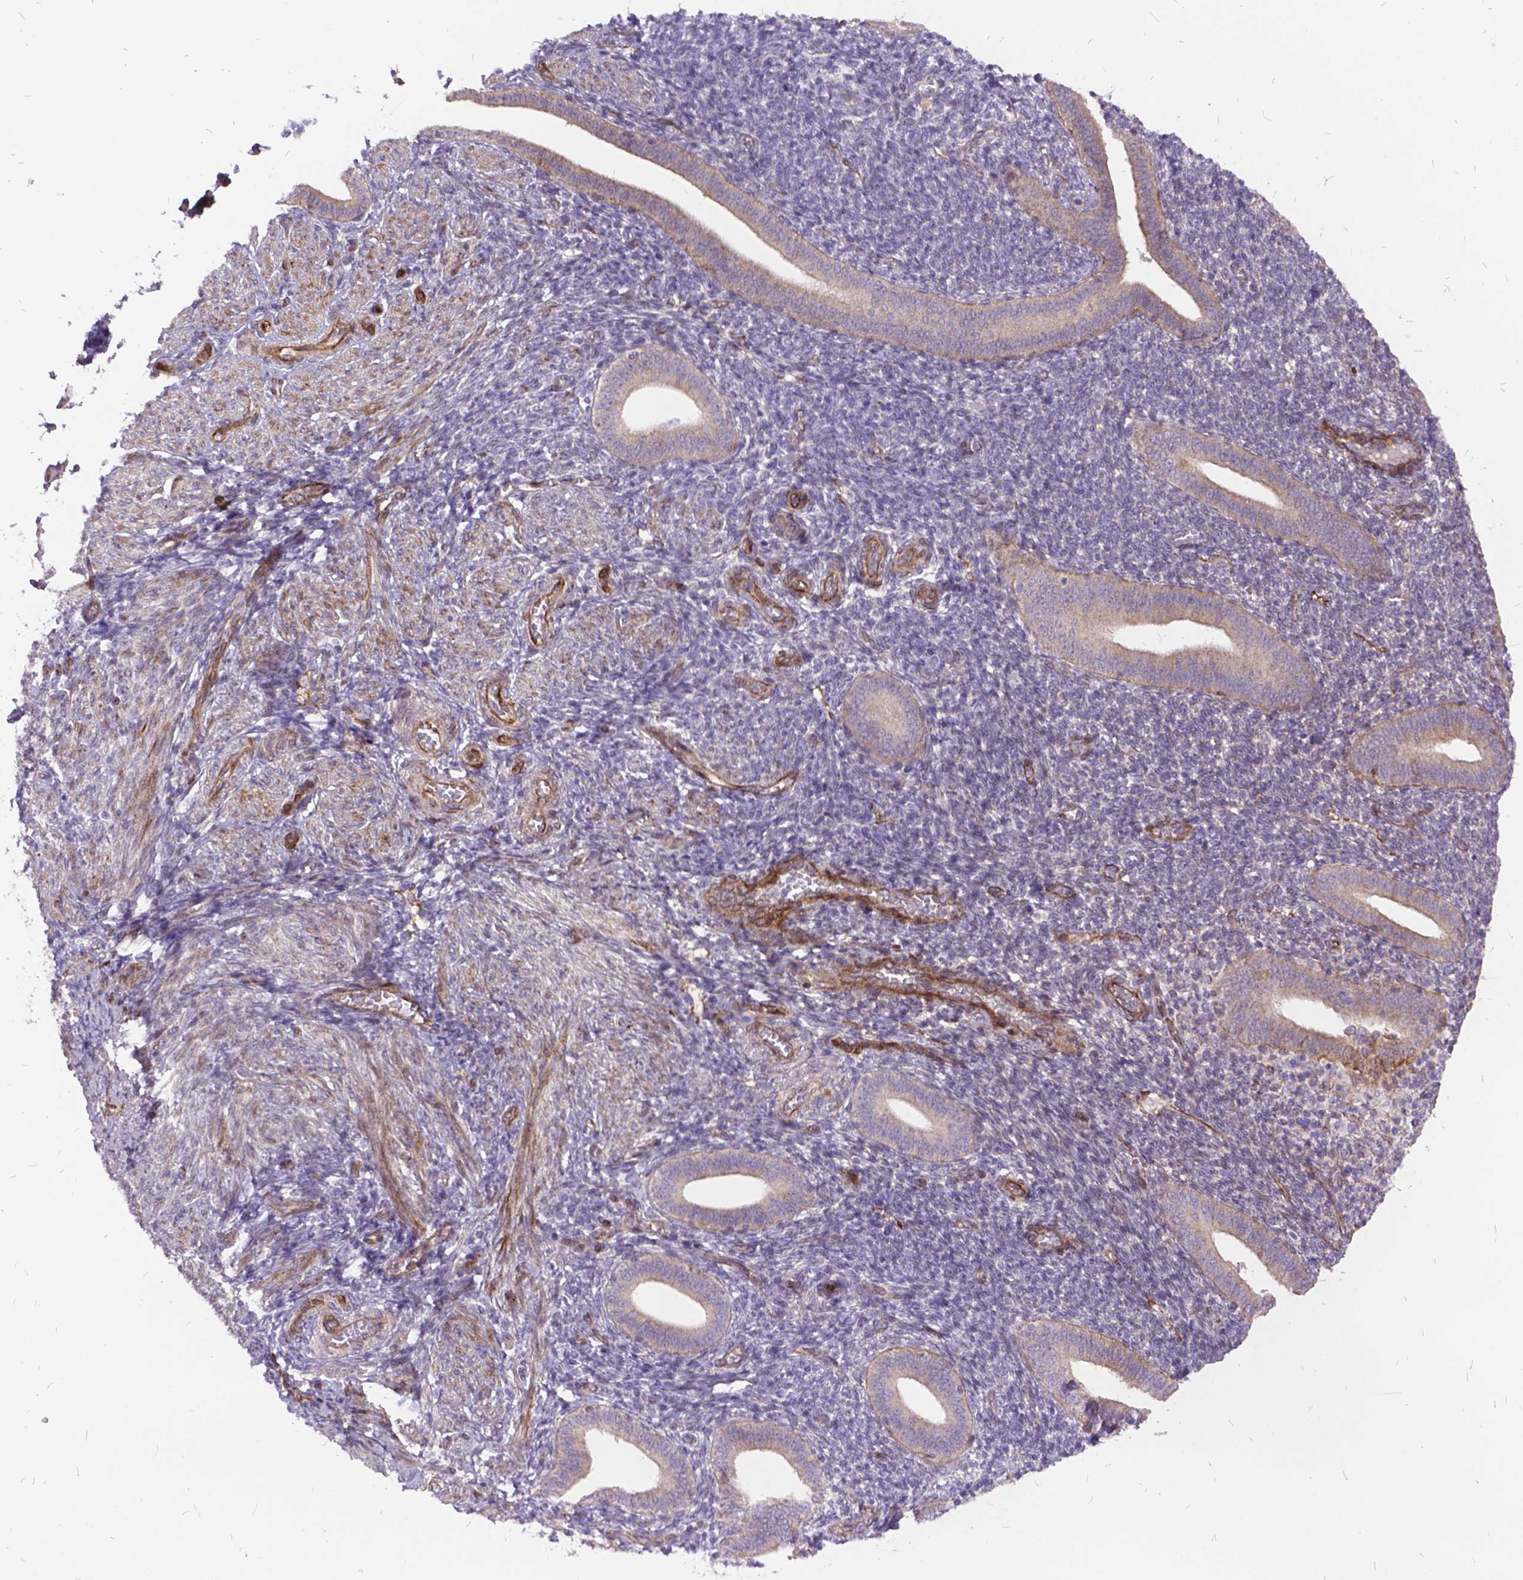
{"staining": {"intensity": "negative", "quantity": "none", "location": "none"}, "tissue": "endometrium", "cell_type": "Cells in endometrial stroma", "image_type": "normal", "snomed": [{"axis": "morphology", "description": "Normal tissue, NOS"}, {"axis": "topography", "description": "Endometrium"}], "caption": "Endometrium was stained to show a protein in brown. There is no significant expression in cells in endometrial stroma. The staining was performed using DAB to visualize the protein expression in brown, while the nuclei were stained in blue with hematoxylin (Magnification: 20x).", "gene": "GRB7", "patient": {"sex": "female", "age": 25}}